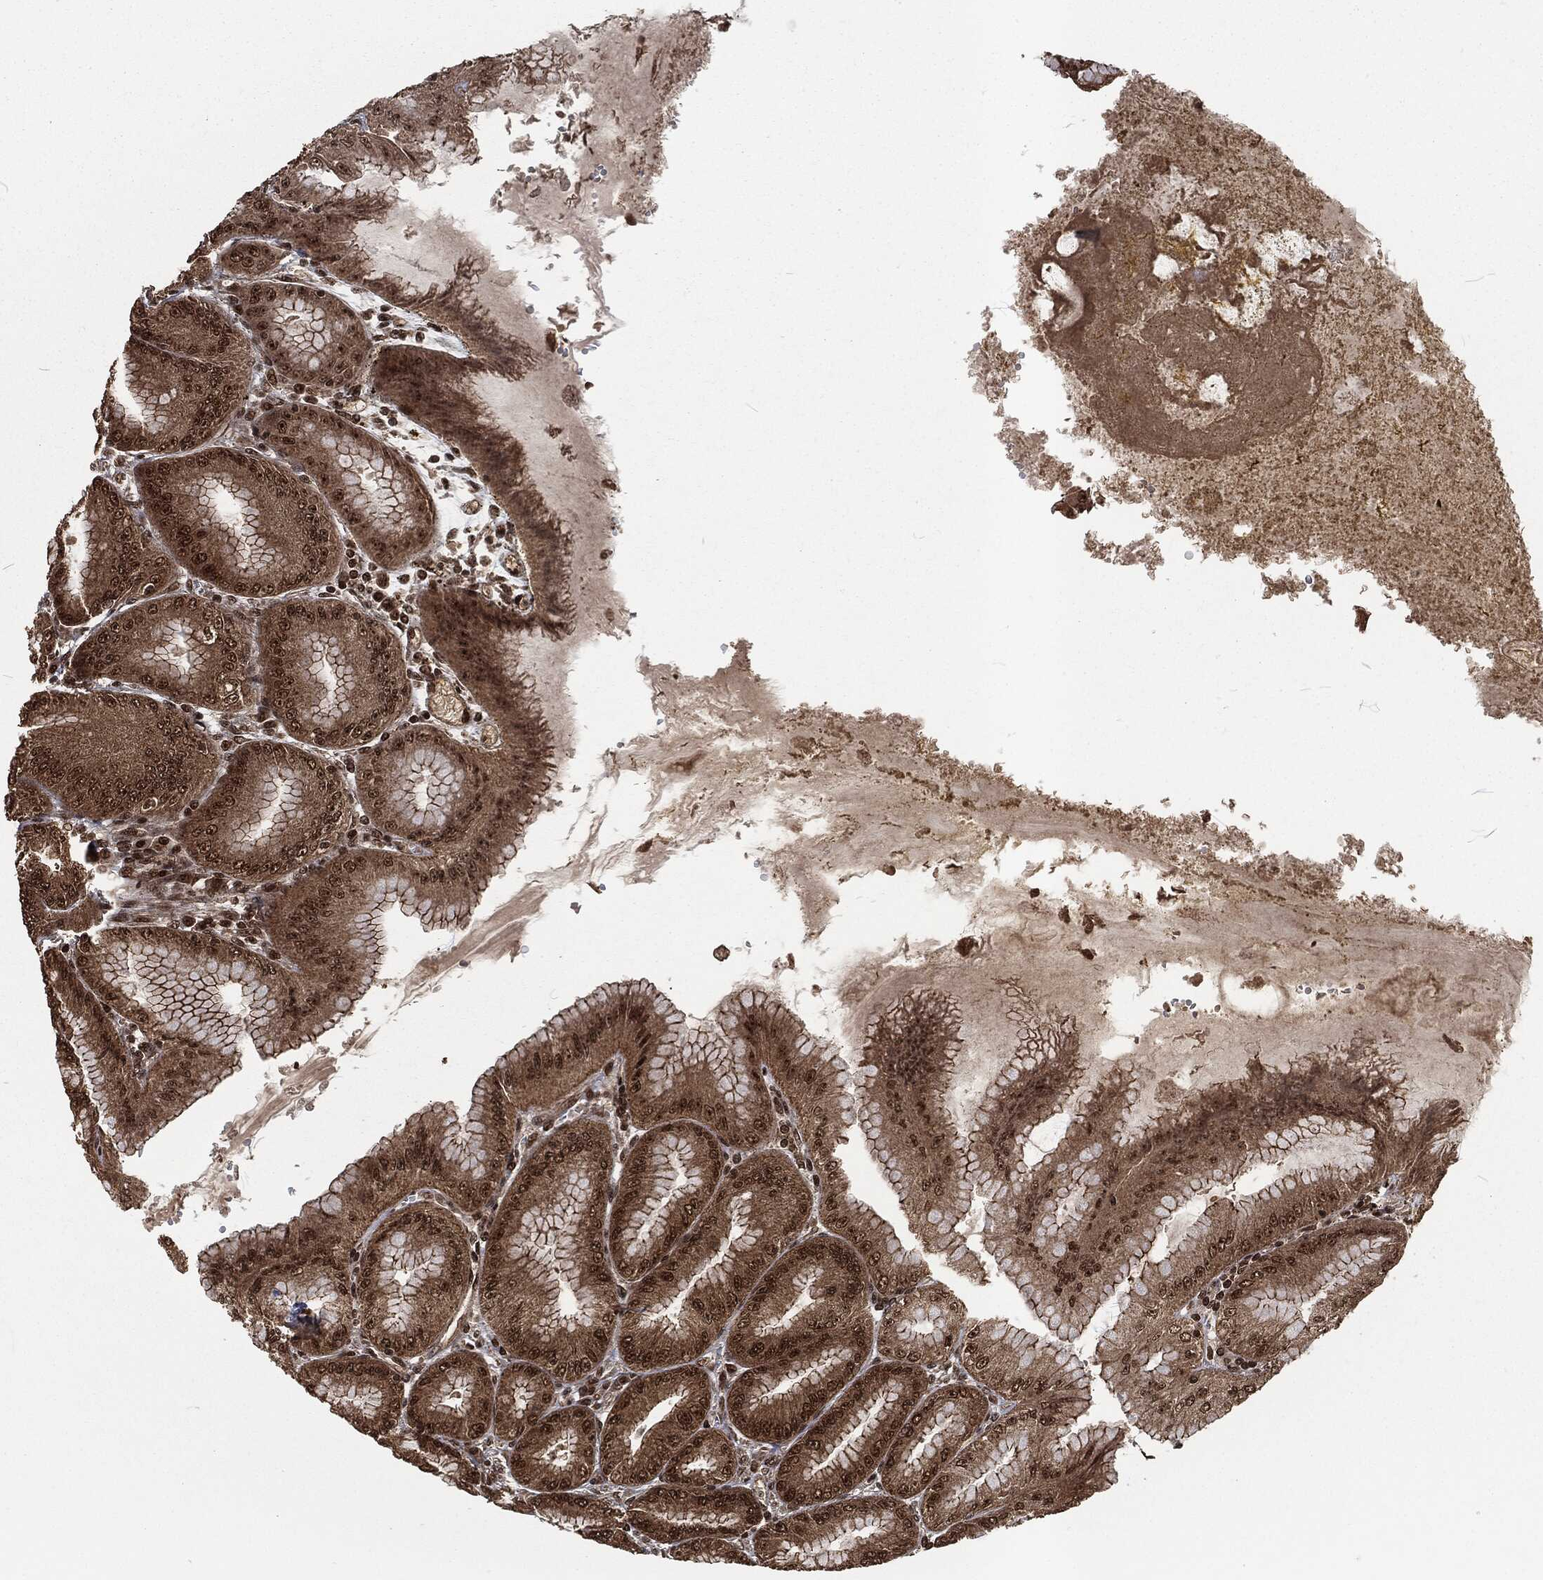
{"staining": {"intensity": "strong", "quantity": "25%-75%", "location": "cytoplasmic/membranous,nuclear"}, "tissue": "stomach", "cell_type": "Glandular cells", "image_type": "normal", "snomed": [{"axis": "morphology", "description": "Normal tissue, NOS"}, {"axis": "topography", "description": "Stomach"}], "caption": "Glandular cells exhibit high levels of strong cytoplasmic/membranous,nuclear staining in about 25%-75% of cells in normal human stomach. The staining was performed using DAB (3,3'-diaminobenzidine), with brown indicating positive protein expression. Nuclei are stained blue with hematoxylin.", "gene": "NGRN", "patient": {"sex": "male", "age": 71}}